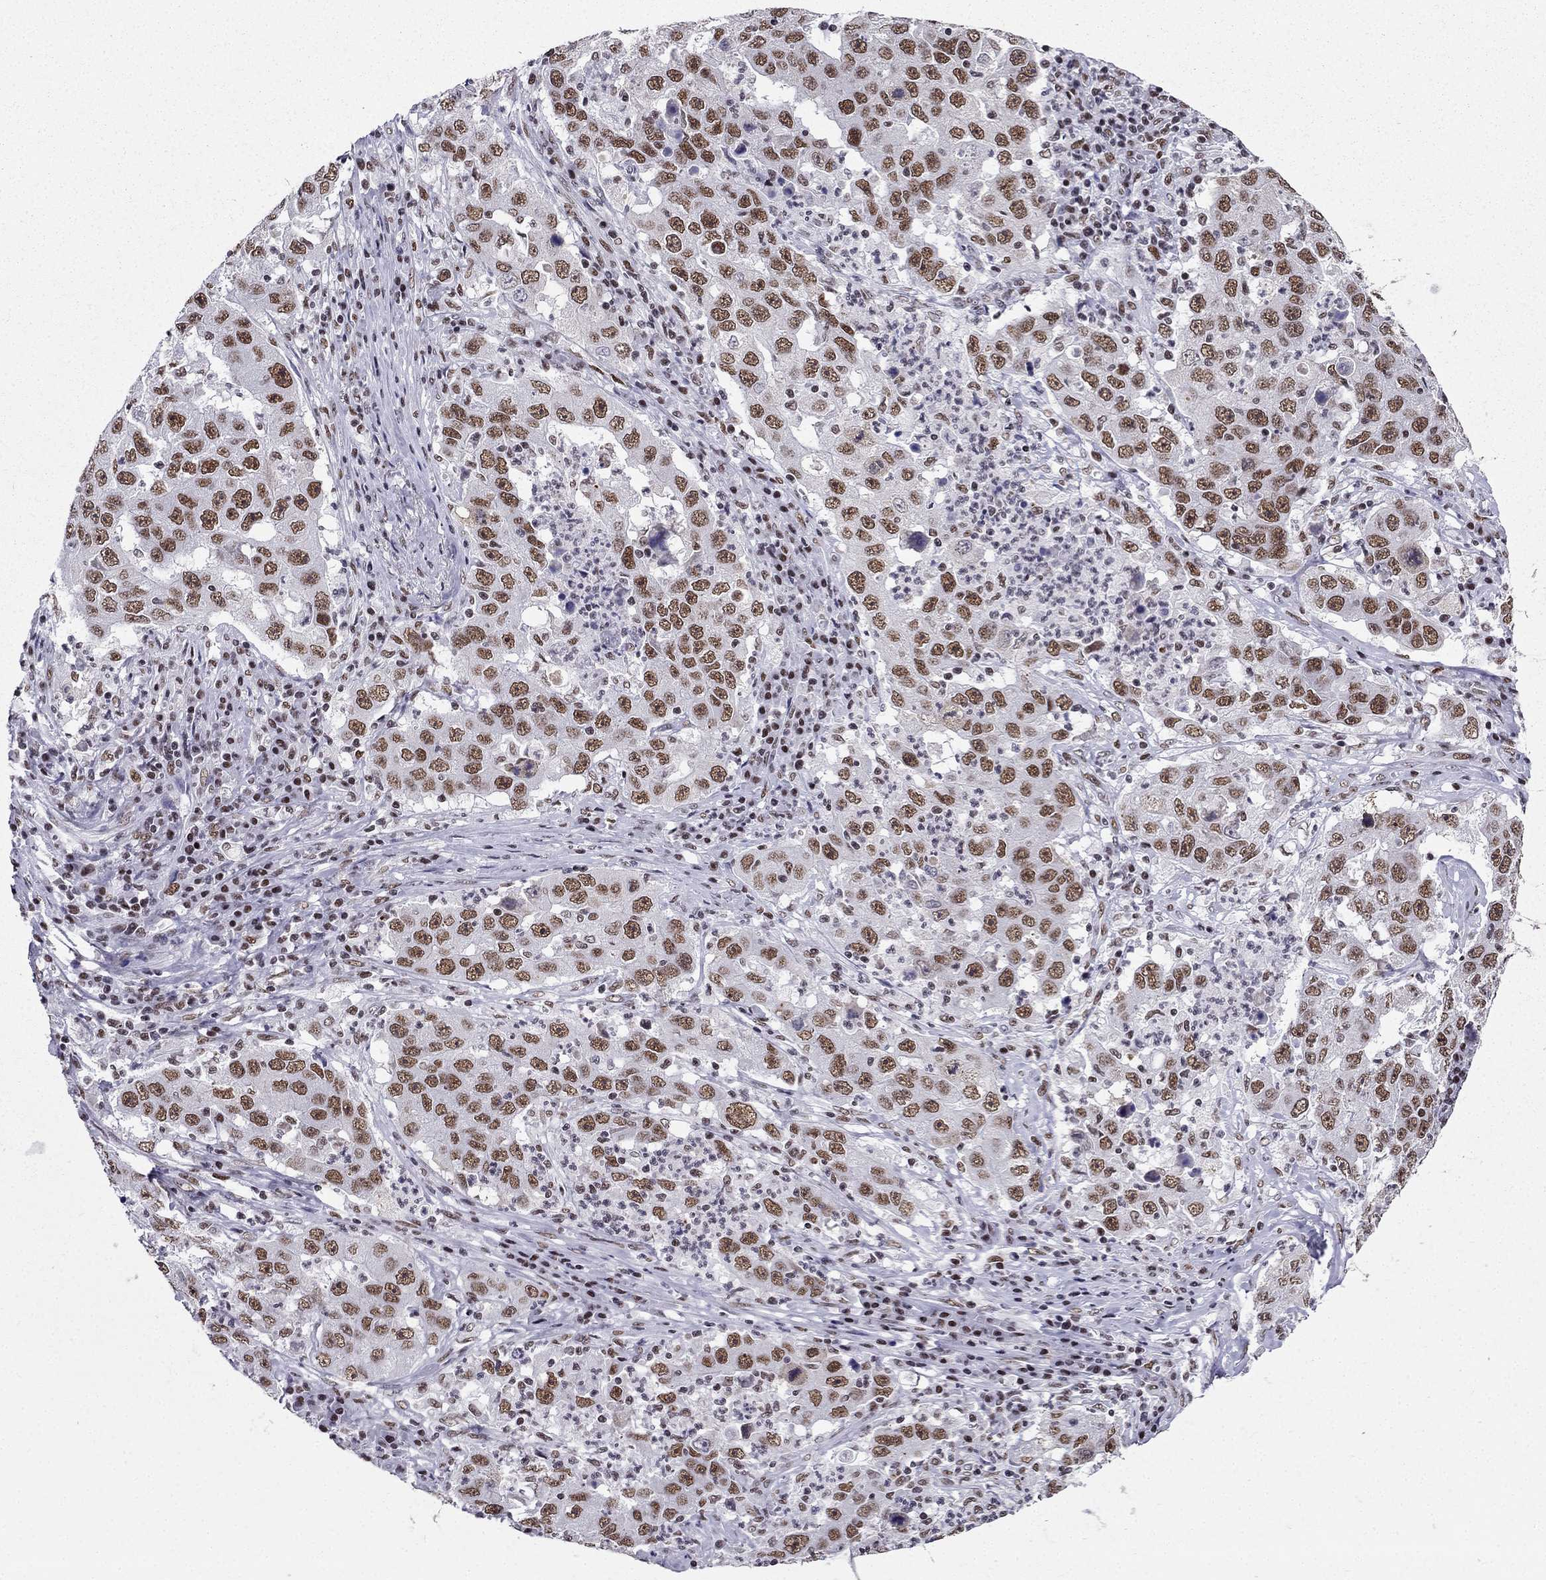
{"staining": {"intensity": "moderate", "quantity": ">75%", "location": "nuclear"}, "tissue": "lung cancer", "cell_type": "Tumor cells", "image_type": "cancer", "snomed": [{"axis": "morphology", "description": "Adenocarcinoma, NOS"}, {"axis": "topography", "description": "Lung"}], "caption": "Human lung cancer stained with a protein marker displays moderate staining in tumor cells.", "gene": "ZNF420", "patient": {"sex": "male", "age": 73}}